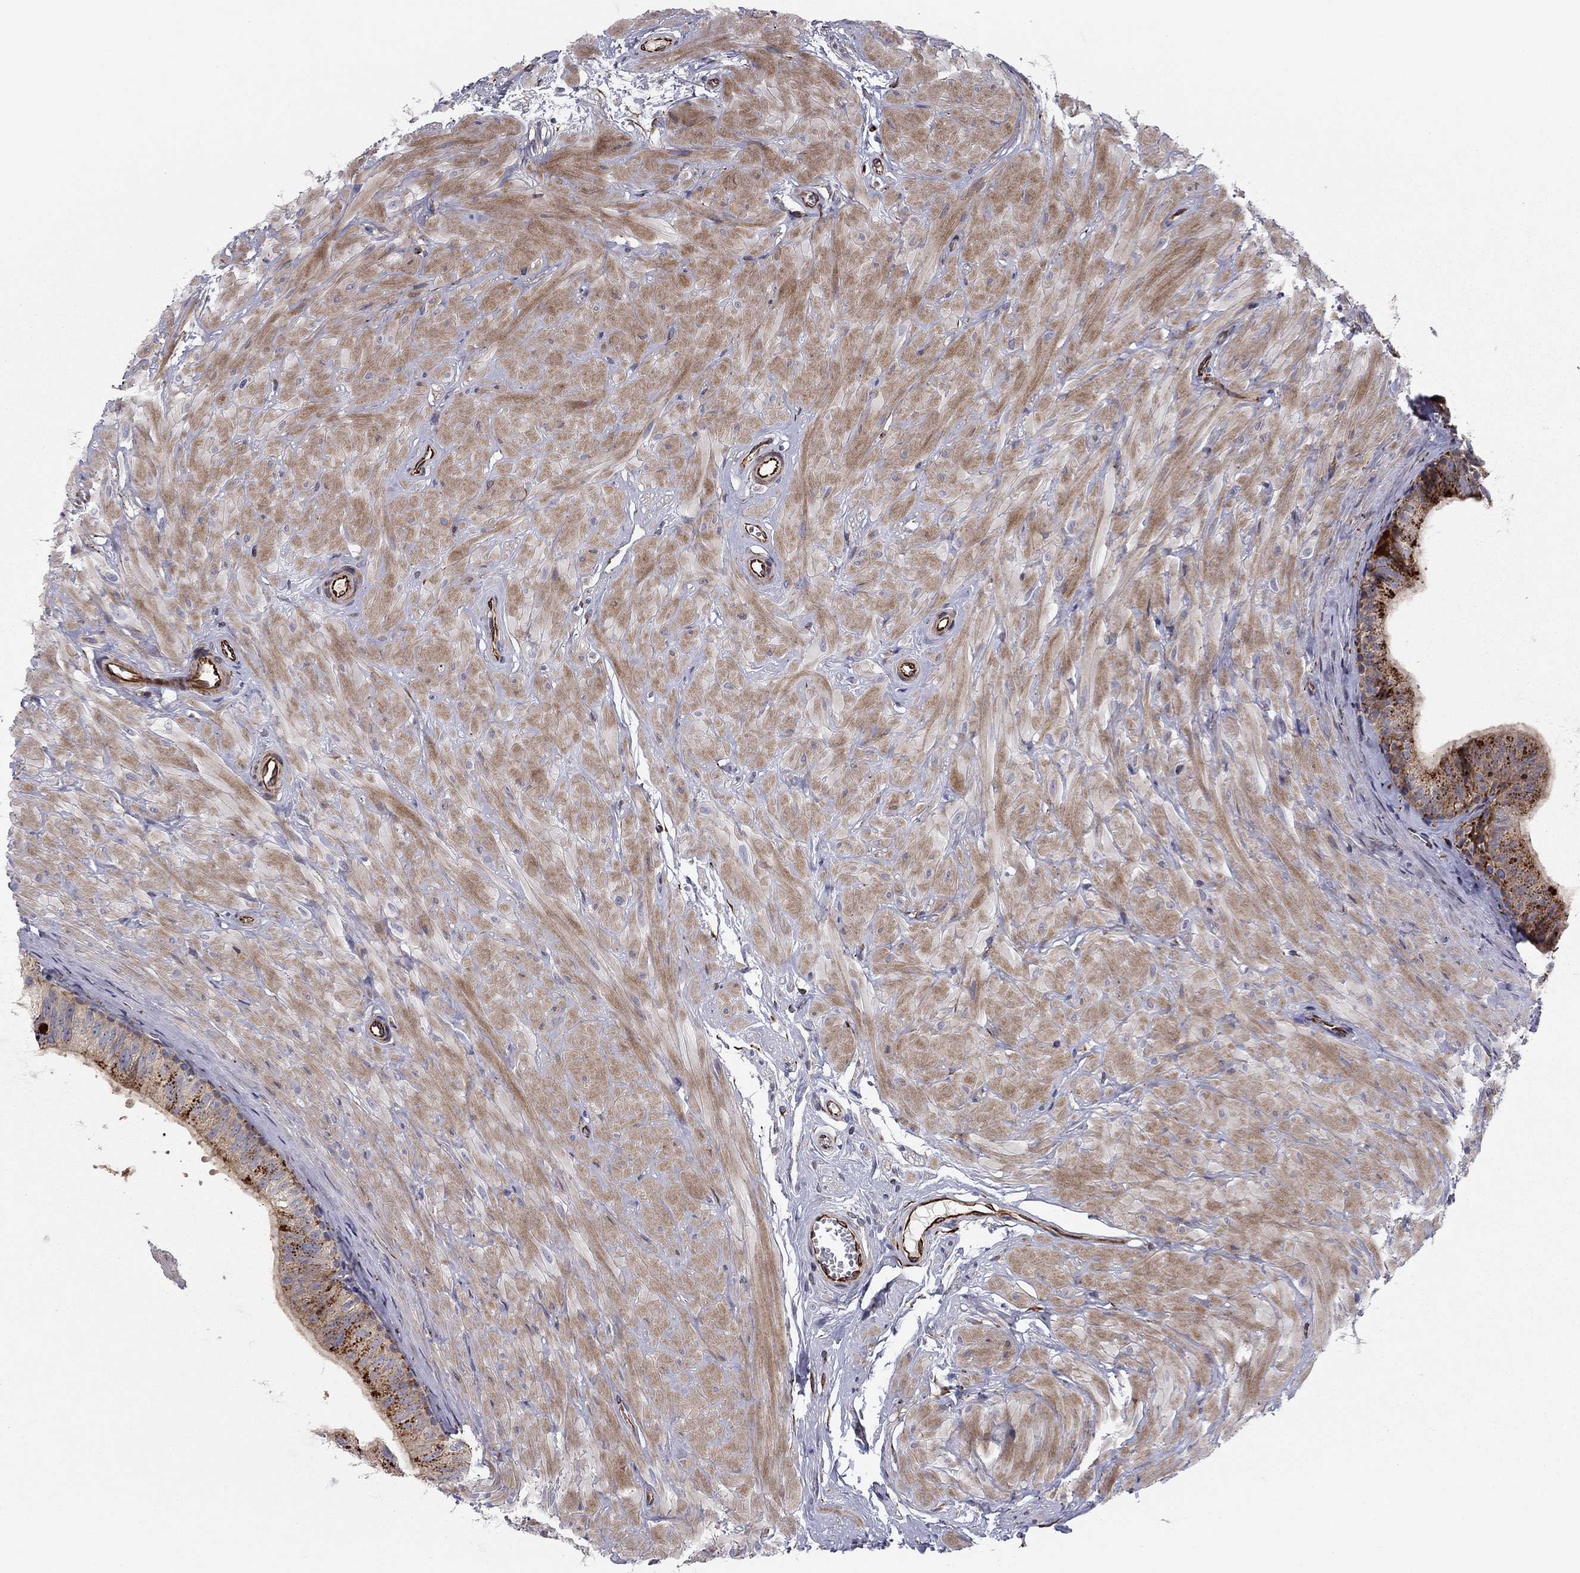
{"staining": {"intensity": "strong", "quantity": "25%-75%", "location": "cytoplasmic/membranous"}, "tissue": "epididymis", "cell_type": "Glandular cells", "image_type": "normal", "snomed": [{"axis": "morphology", "description": "Normal tissue, NOS"}, {"axis": "topography", "description": "Epididymis"}, {"axis": "topography", "description": "Vas deferens"}], "caption": "An immunohistochemistry histopathology image of normal tissue is shown. Protein staining in brown highlights strong cytoplasmic/membranous positivity in epididymis within glandular cells. (Brightfield microscopy of DAB IHC at high magnification).", "gene": "CLSTN1", "patient": {"sex": "male", "age": 23}}